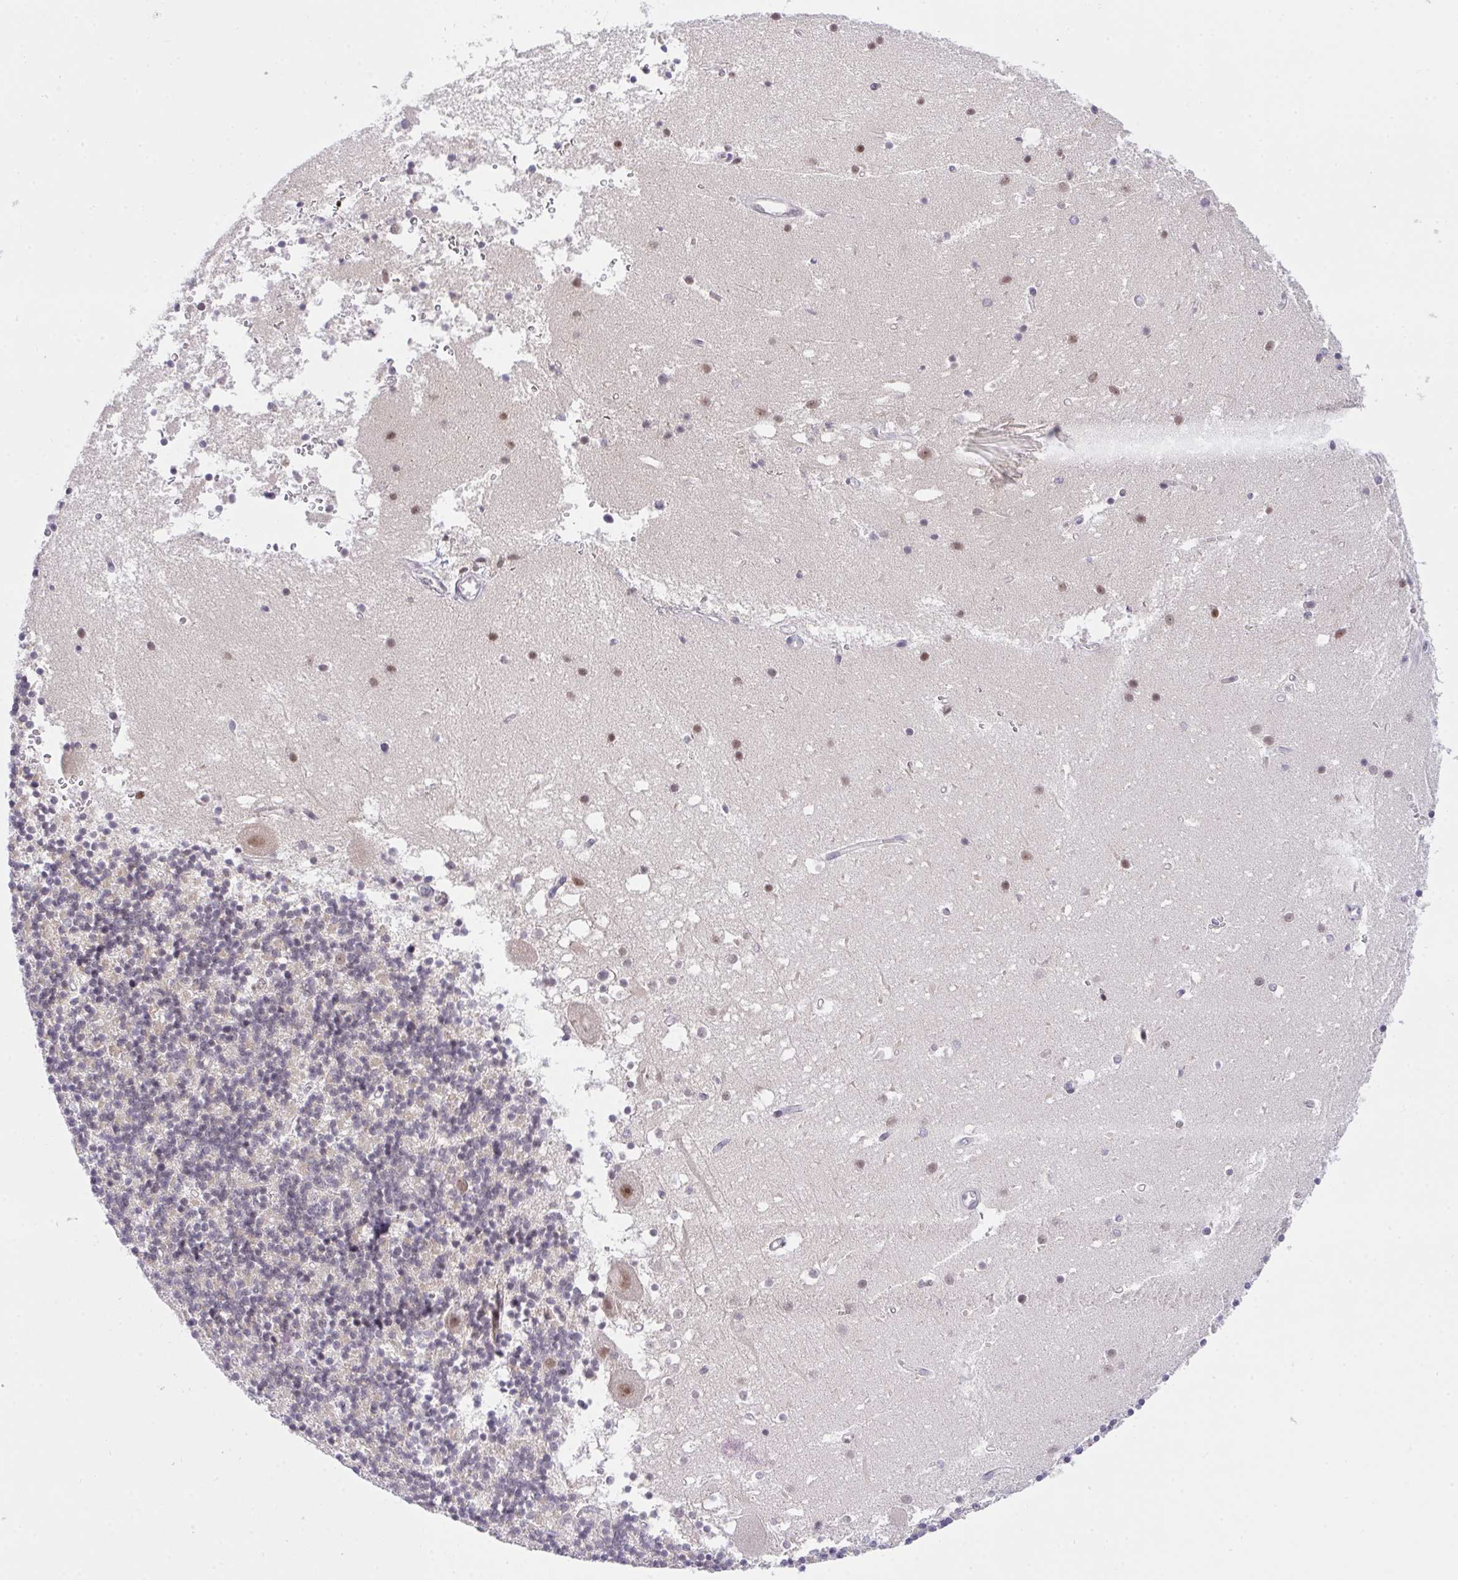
{"staining": {"intensity": "negative", "quantity": "none", "location": "none"}, "tissue": "cerebellum", "cell_type": "Cells in granular layer", "image_type": "normal", "snomed": [{"axis": "morphology", "description": "Normal tissue, NOS"}, {"axis": "topography", "description": "Cerebellum"}], "caption": "This is an immunohistochemistry histopathology image of unremarkable cerebellum. There is no expression in cells in granular layer.", "gene": "RFC4", "patient": {"sex": "male", "age": 54}}